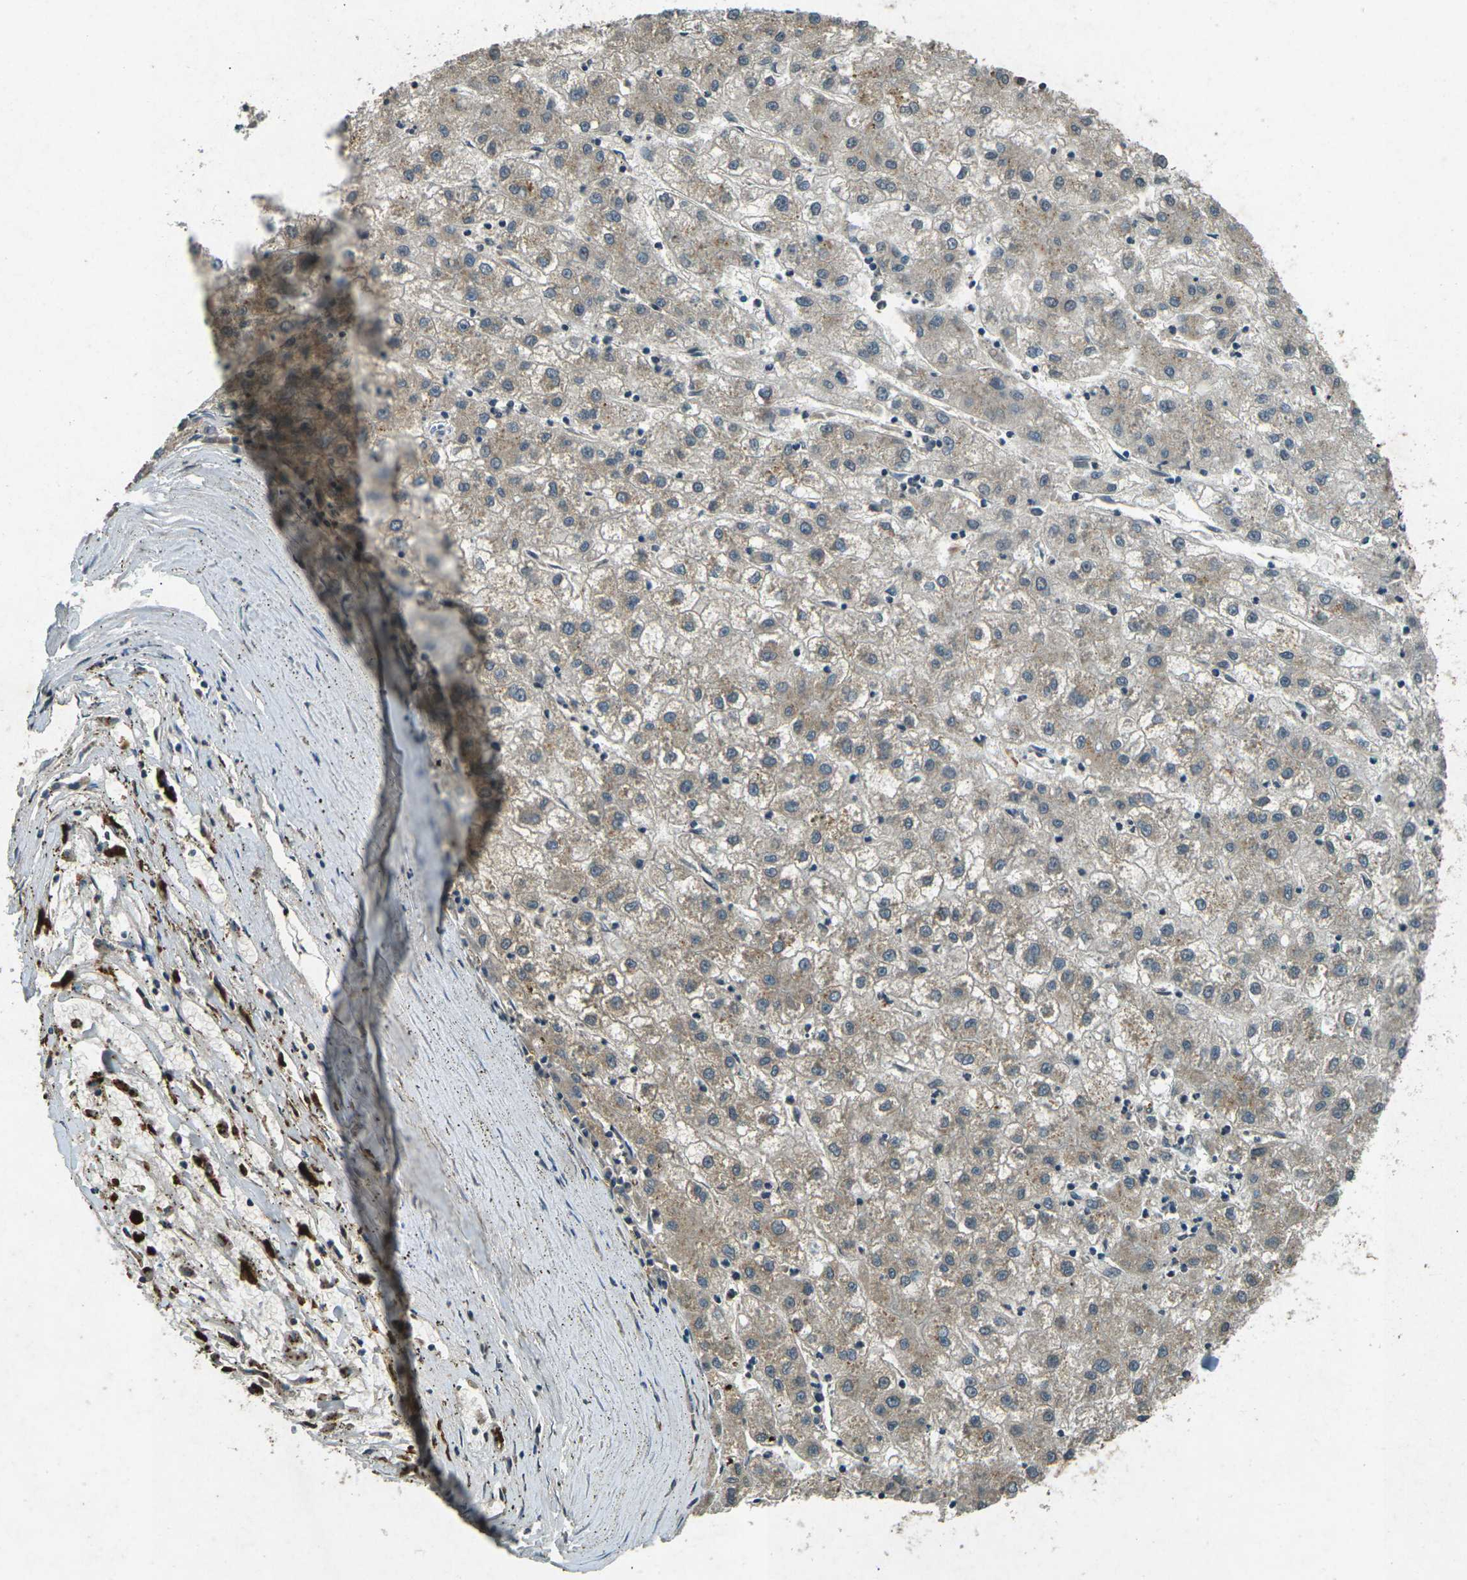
{"staining": {"intensity": "weak", "quantity": ">75%", "location": "cytoplasmic/membranous"}, "tissue": "liver cancer", "cell_type": "Tumor cells", "image_type": "cancer", "snomed": [{"axis": "morphology", "description": "Carcinoma, Hepatocellular, NOS"}, {"axis": "topography", "description": "Liver"}], "caption": "Immunohistochemical staining of liver hepatocellular carcinoma shows weak cytoplasmic/membranous protein expression in about >75% of tumor cells. The staining was performed using DAB to visualize the protein expression in brown, while the nuclei were stained in blue with hematoxylin (Magnification: 20x).", "gene": "PDE2A", "patient": {"sex": "male", "age": 72}}